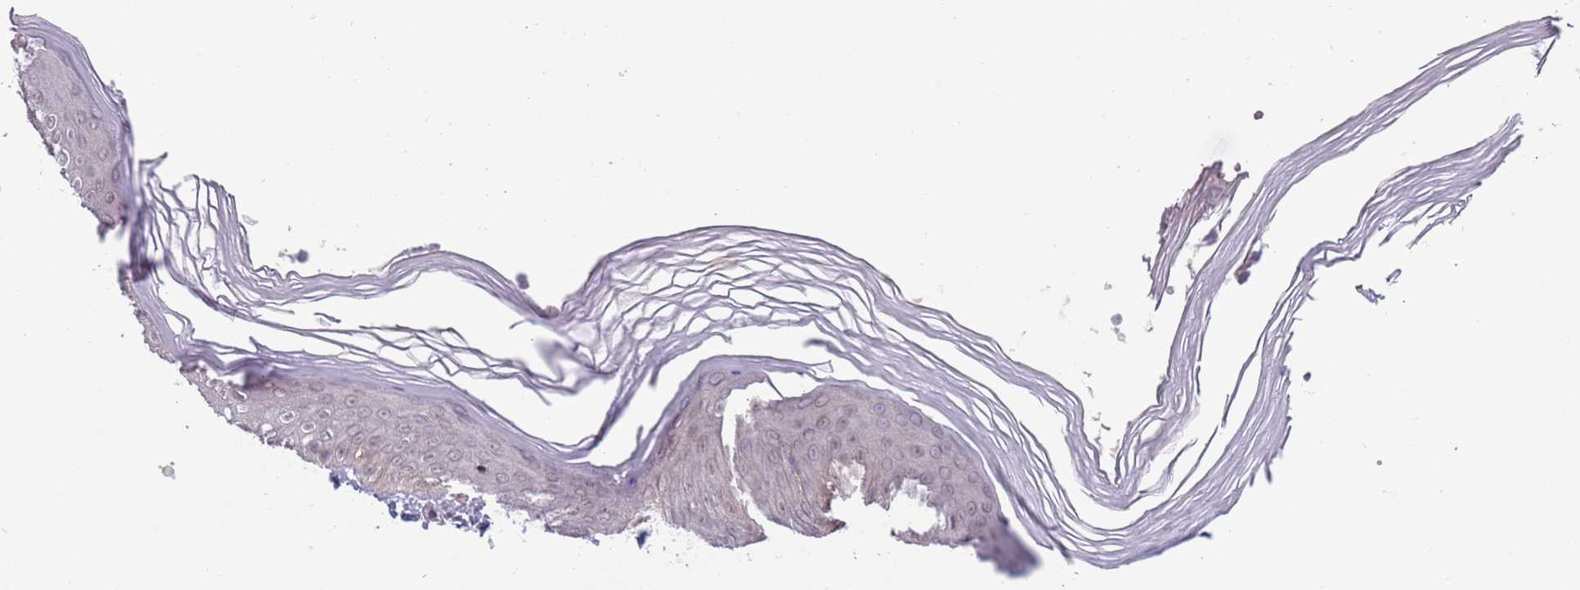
{"staining": {"intensity": "negative", "quantity": "none", "location": "none"}, "tissue": "skin", "cell_type": "Epidermal cells", "image_type": "normal", "snomed": [{"axis": "morphology", "description": "Normal tissue, NOS"}, {"axis": "morphology", "description": "Inflammation, NOS"}, {"axis": "topography", "description": "Soft tissue"}, {"axis": "topography", "description": "Anal"}], "caption": "Photomicrograph shows no protein staining in epidermal cells of benign skin.", "gene": "TM2D1", "patient": {"sex": "female", "age": 15}}